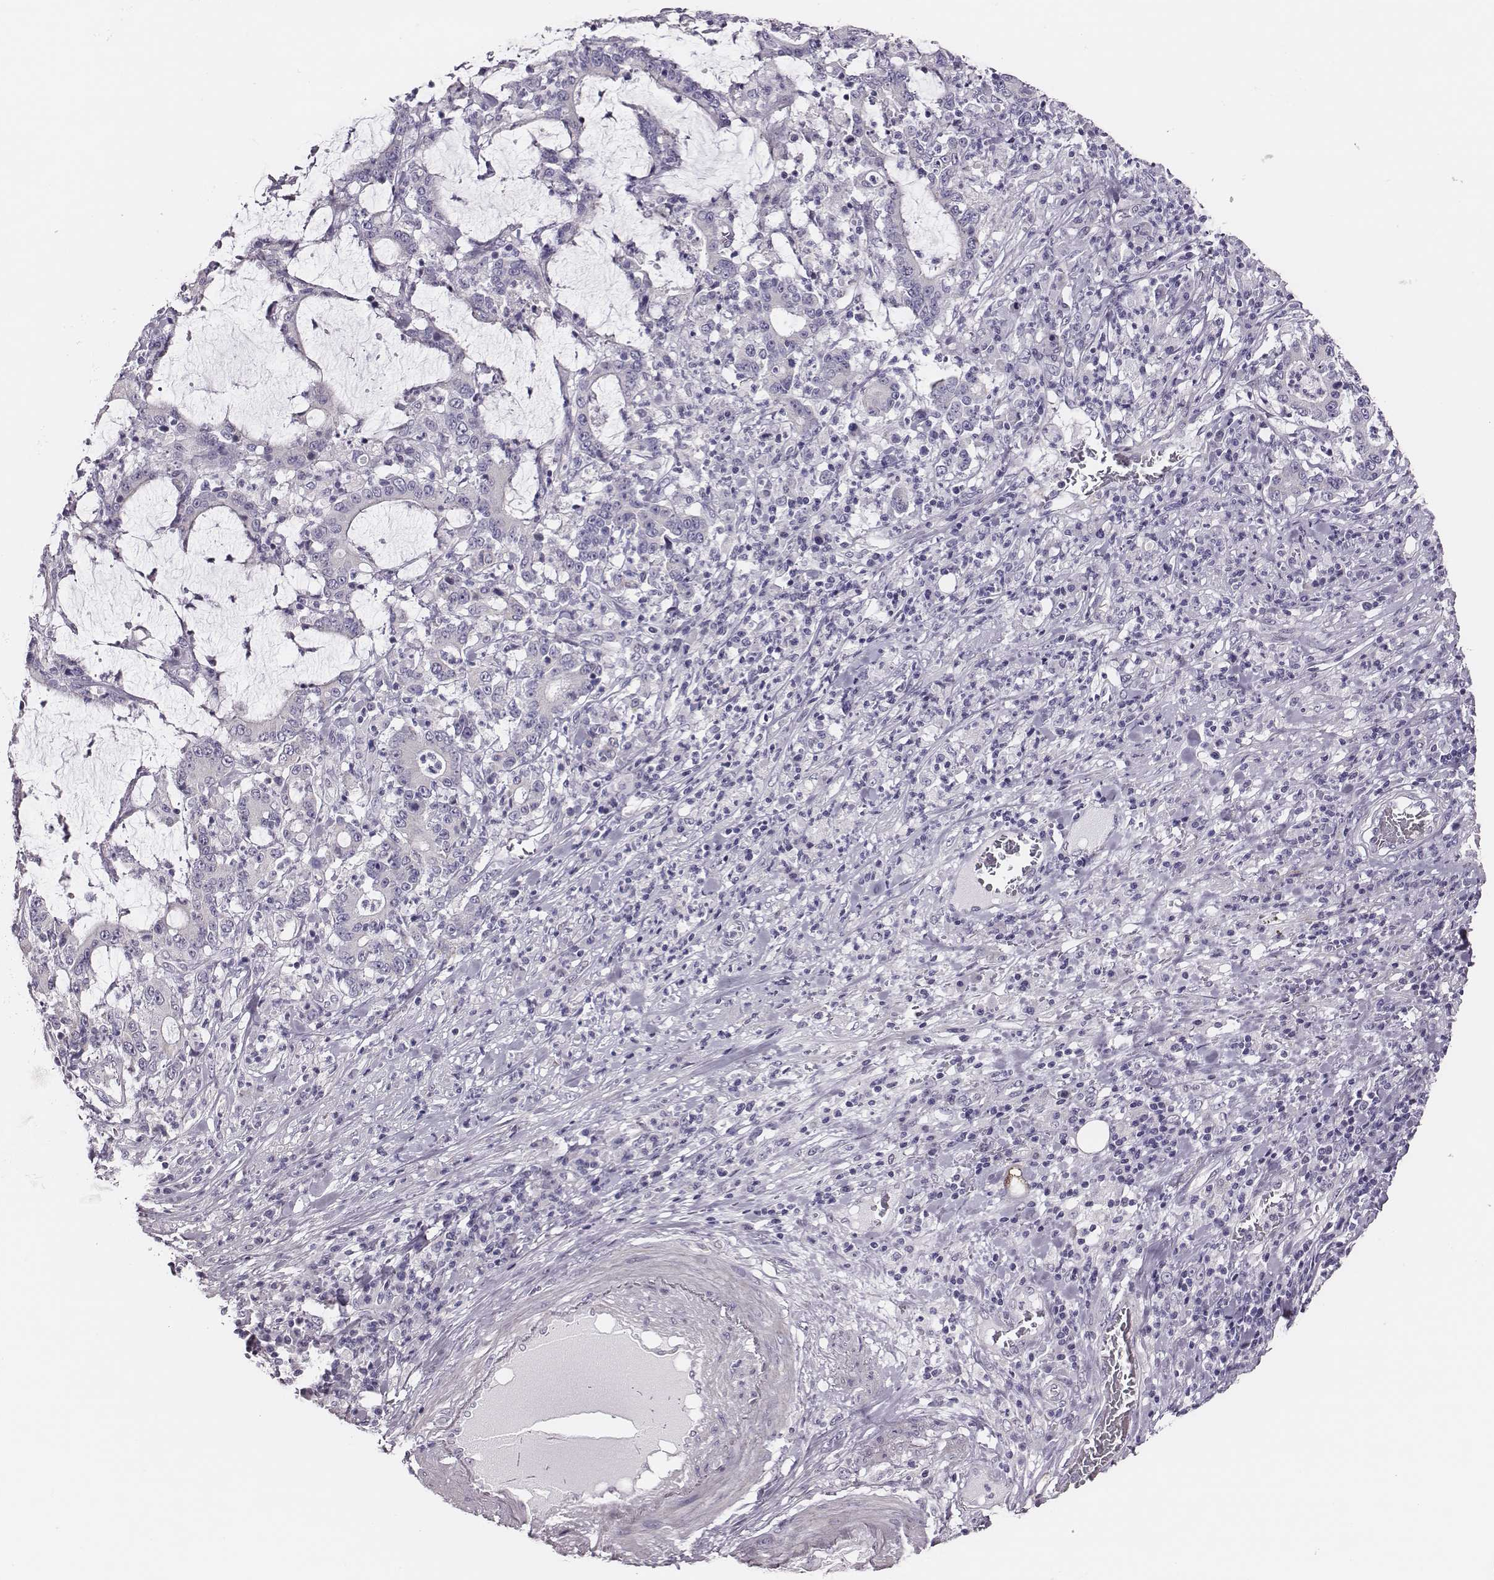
{"staining": {"intensity": "negative", "quantity": "none", "location": "none"}, "tissue": "stomach cancer", "cell_type": "Tumor cells", "image_type": "cancer", "snomed": [{"axis": "morphology", "description": "Adenocarcinoma, NOS"}, {"axis": "topography", "description": "Stomach, upper"}], "caption": "A high-resolution photomicrograph shows immunohistochemistry (IHC) staining of stomach cancer (adenocarcinoma), which shows no significant staining in tumor cells.", "gene": "SCML2", "patient": {"sex": "male", "age": 68}}